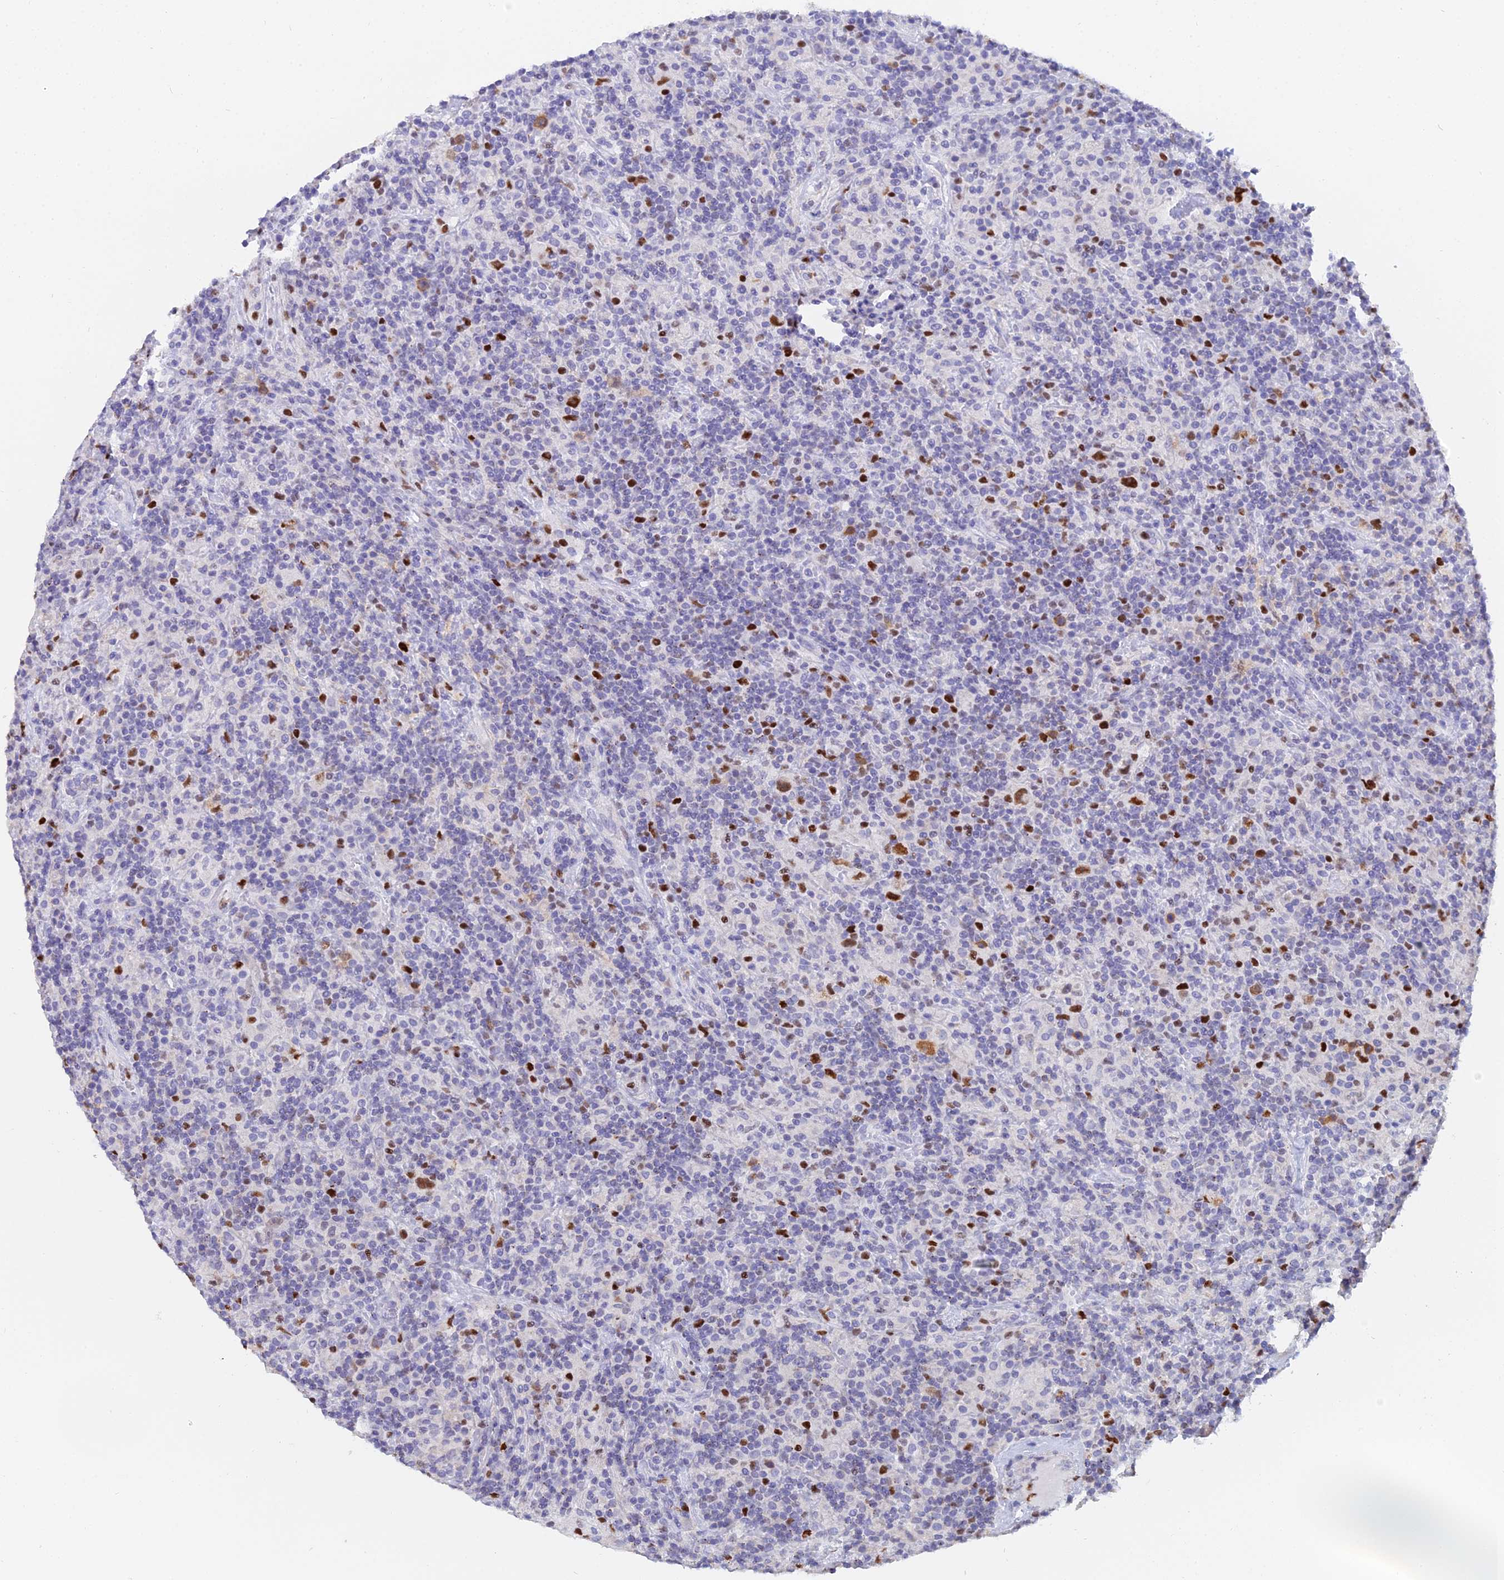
{"staining": {"intensity": "strong", "quantity": "<25%", "location": "nuclear"}, "tissue": "lymphoma", "cell_type": "Tumor cells", "image_type": "cancer", "snomed": [{"axis": "morphology", "description": "Hodgkin's disease, NOS"}, {"axis": "topography", "description": "Lymph node"}], "caption": "Immunohistochemistry staining of Hodgkin's disease, which shows medium levels of strong nuclear expression in approximately <25% of tumor cells indicating strong nuclear protein expression. The staining was performed using DAB (brown) for protein detection and nuclei were counterstained in hematoxylin (blue).", "gene": "MCM2", "patient": {"sex": "male", "age": 70}}